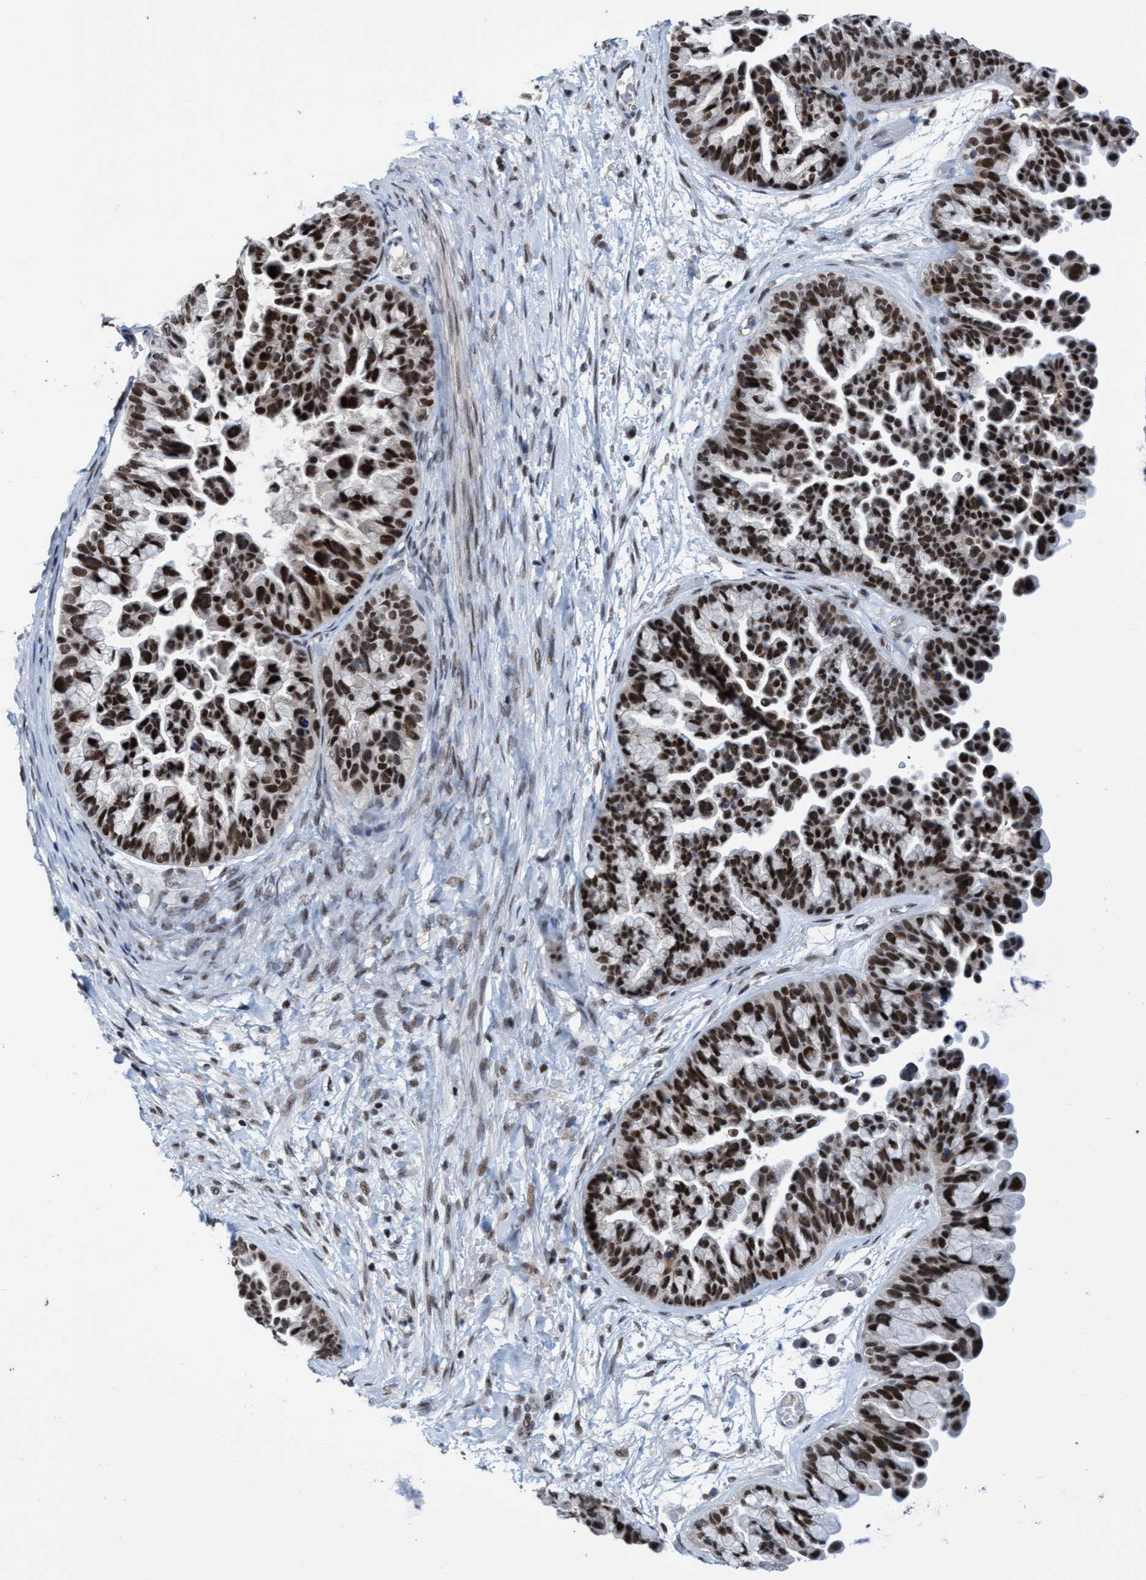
{"staining": {"intensity": "strong", "quantity": ">75%", "location": "nuclear"}, "tissue": "ovarian cancer", "cell_type": "Tumor cells", "image_type": "cancer", "snomed": [{"axis": "morphology", "description": "Cystadenocarcinoma, serous, NOS"}, {"axis": "topography", "description": "Ovary"}], "caption": "Human ovarian cancer (serous cystadenocarcinoma) stained for a protein (brown) displays strong nuclear positive positivity in about >75% of tumor cells.", "gene": "C9orf78", "patient": {"sex": "female", "age": 56}}